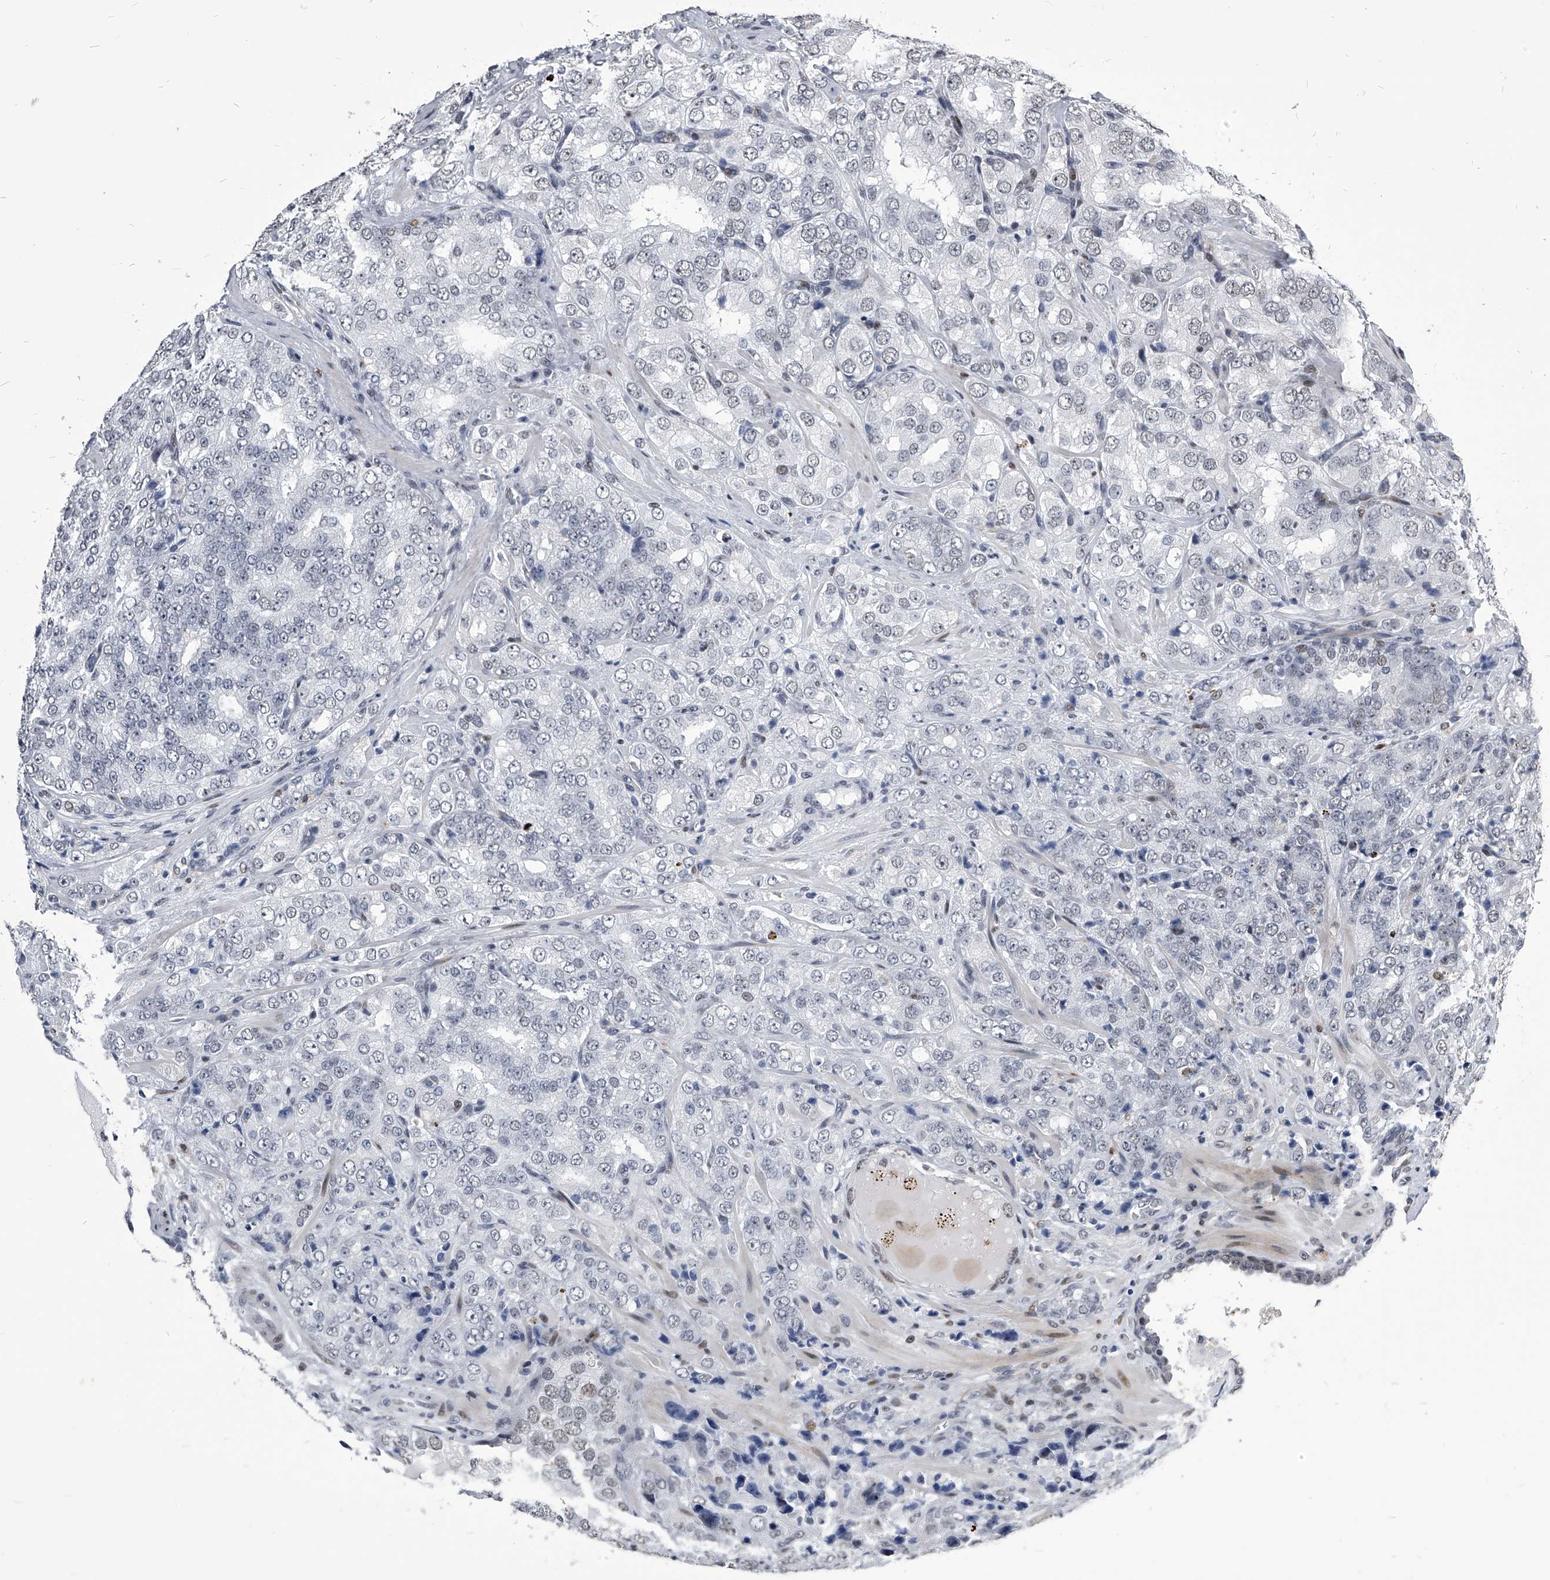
{"staining": {"intensity": "negative", "quantity": "none", "location": "none"}, "tissue": "prostate cancer", "cell_type": "Tumor cells", "image_type": "cancer", "snomed": [{"axis": "morphology", "description": "Adenocarcinoma, High grade"}, {"axis": "topography", "description": "Prostate"}], "caption": "Prostate high-grade adenocarcinoma stained for a protein using IHC exhibits no expression tumor cells.", "gene": "CMTR1", "patient": {"sex": "male", "age": 58}}